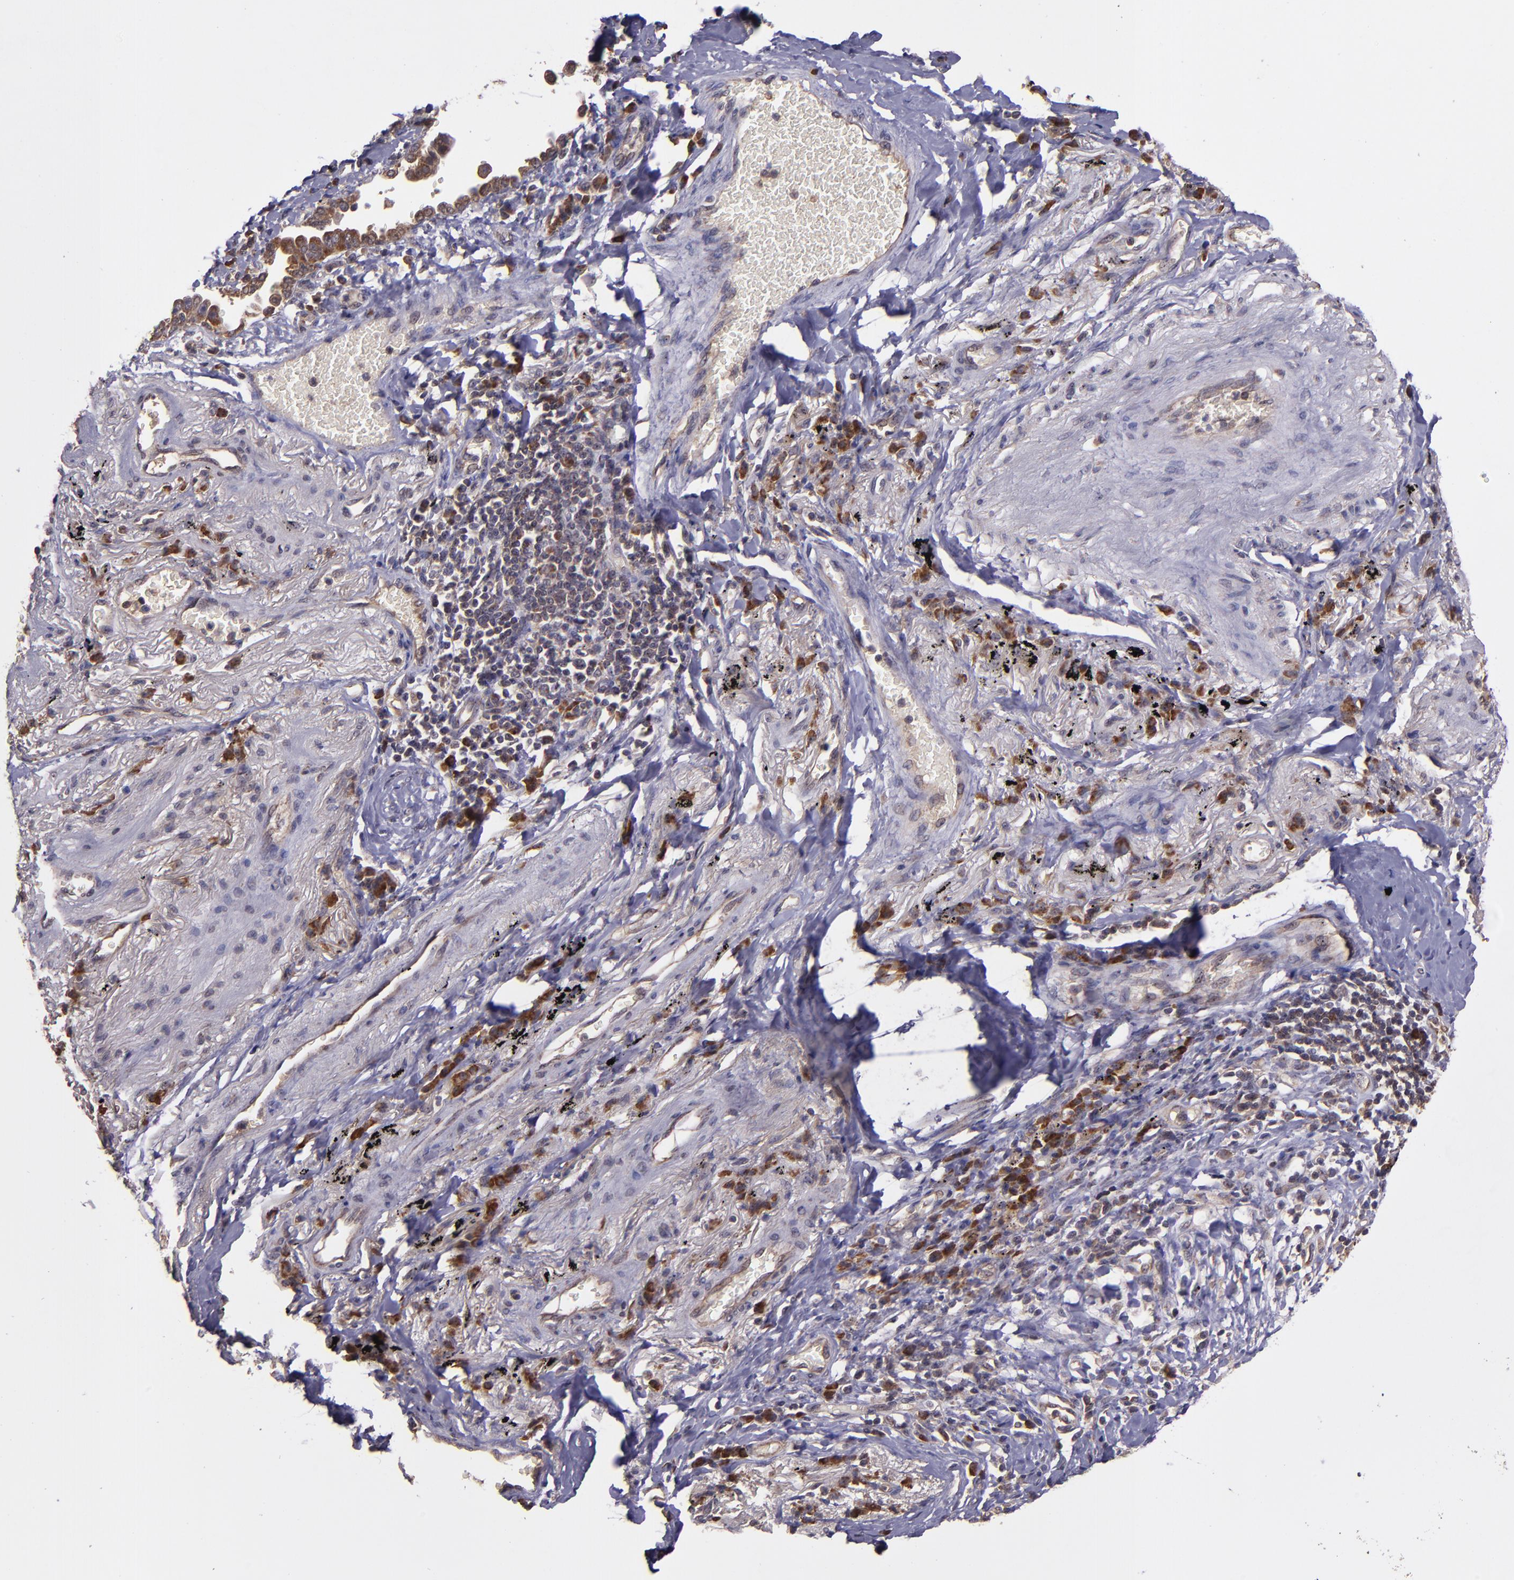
{"staining": {"intensity": "strong", "quantity": ">75%", "location": "cytoplasmic/membranous"}, "tissue": "lung cancer", "cell_type": "Tumor cells", "image_type": "cancer", "snomed": [{"axis": "morphology", "description": "Adenocarcinoma, NOS"}, {"axis": "topography", "description": "Lung"}], "caption": "Protein staining shows strong cytoplasmic/membranous expression in about >75% of tumor cells in lung cancer.", "gene": "USP51", "patient": {"sex": "female", "age": 64}}